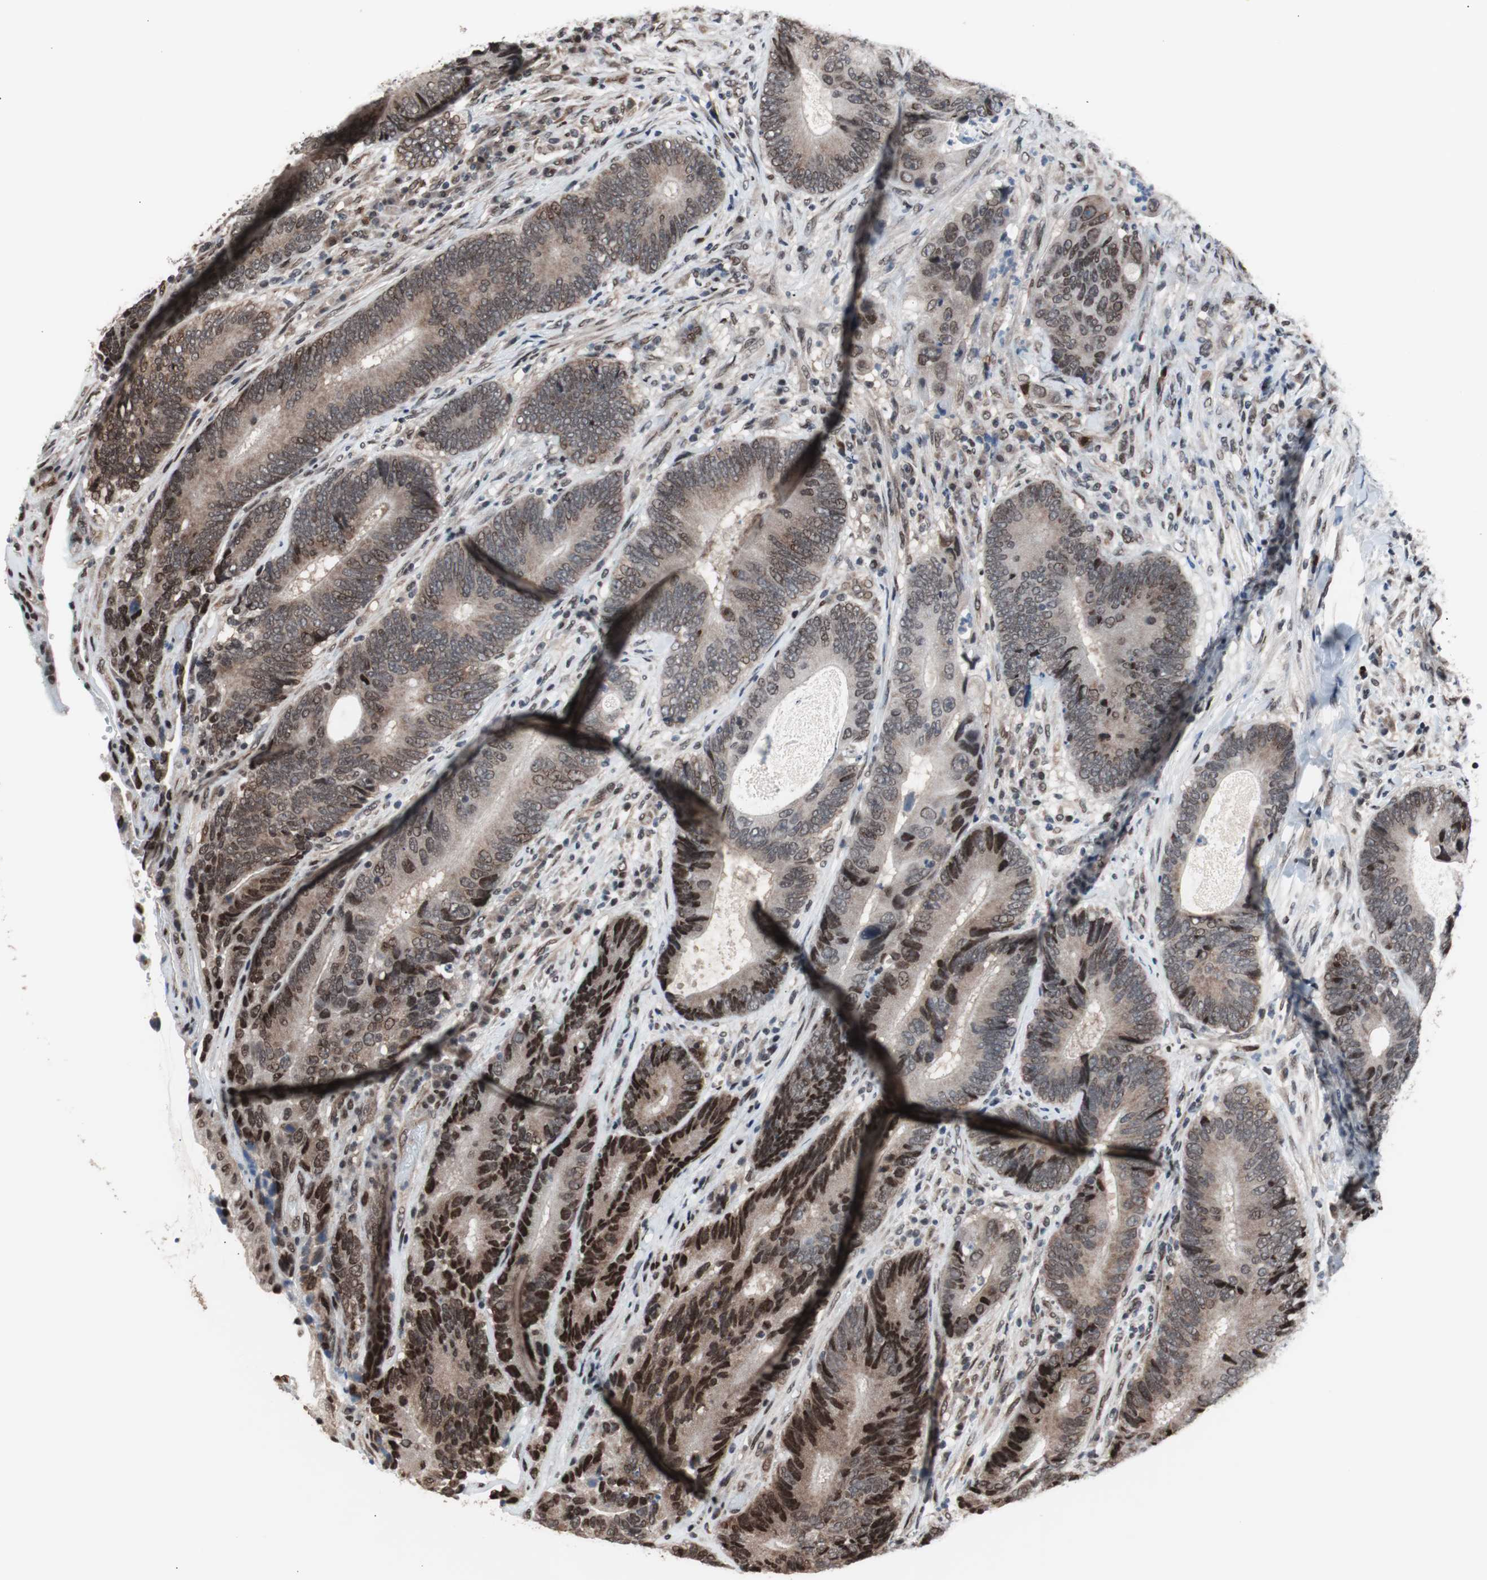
{"staining": {"intensity": "moderate", "quantity": ">75%", "location": "cytoplasmic/membranous,nuclear"}, "tissue": "colorectal cancer", "cell_type": "Tumor cells", "image_type": "cancer", "snomed": [{"axis": "morphology", "description": "Adenocarcinoma, NOS"}, {"axis": "topography", "description": "Colon"}], "caption": "This is an image of IHC staining of colorectal adenocarcinoma, which shows moderate staining in the cytoplasmic/membranous and nuclear of tumor cells.", "gene": "POGZ", "patient": {"sex": "female", "age": 78}}